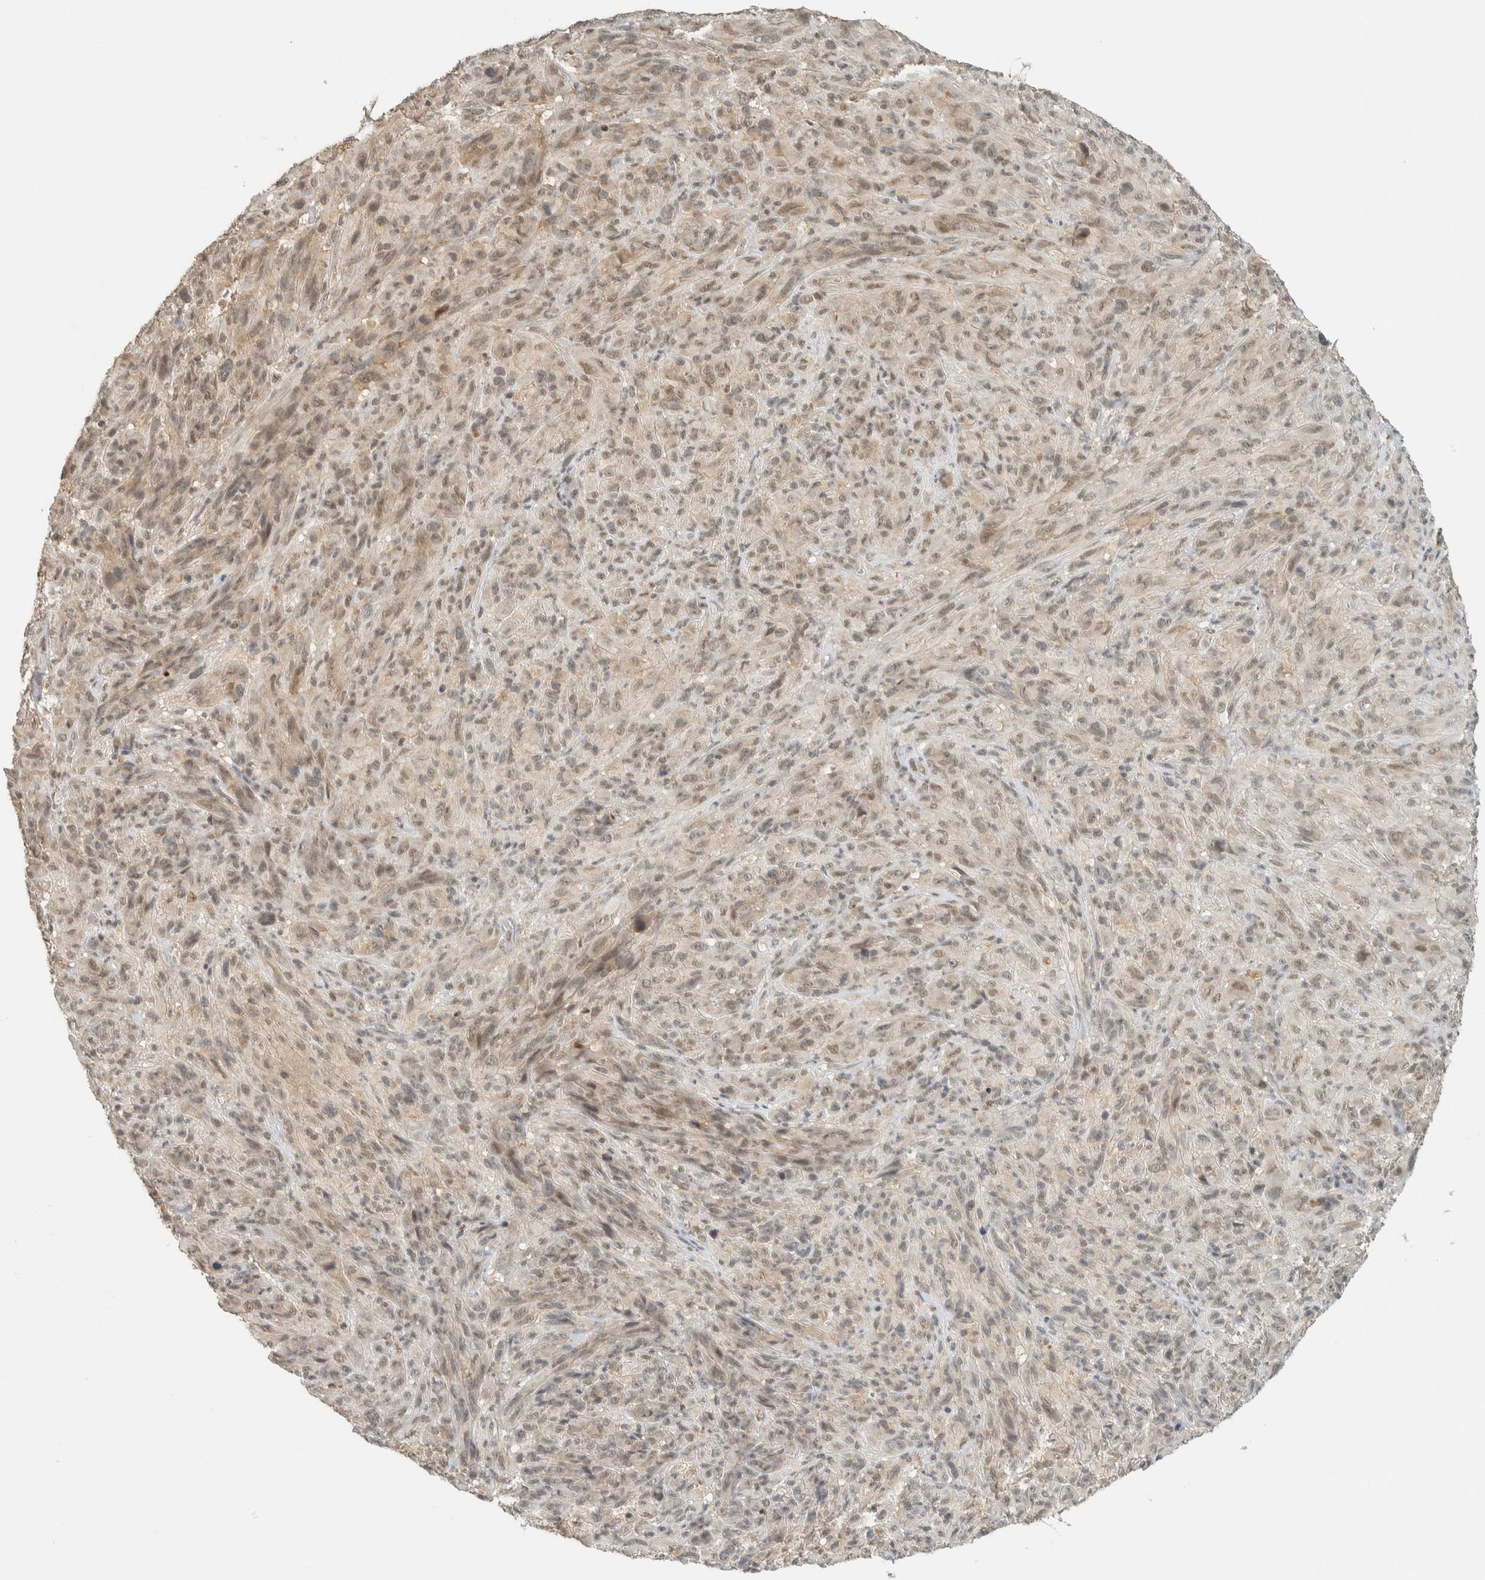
{"staining": {"intensity": "weak", "quantity": "<25%", "location": "cytoplasmic/membranous"}, "tissue": "melanoma", "cell_type": "Tumor cells", "image_type": "cancer", "snomed": [{"axis": "morphology", "description": "Malignant melanoma, NOS"}, {"axis": "topography", "description": "Skin of head"}], "caption": "This is an immunohistochemistry (IHC) histopathology image of human malignant melanoma. There is no expression in tumor cells.", "gene": "KIFAP3", "patient": {"sex": "male", "age": 96}}